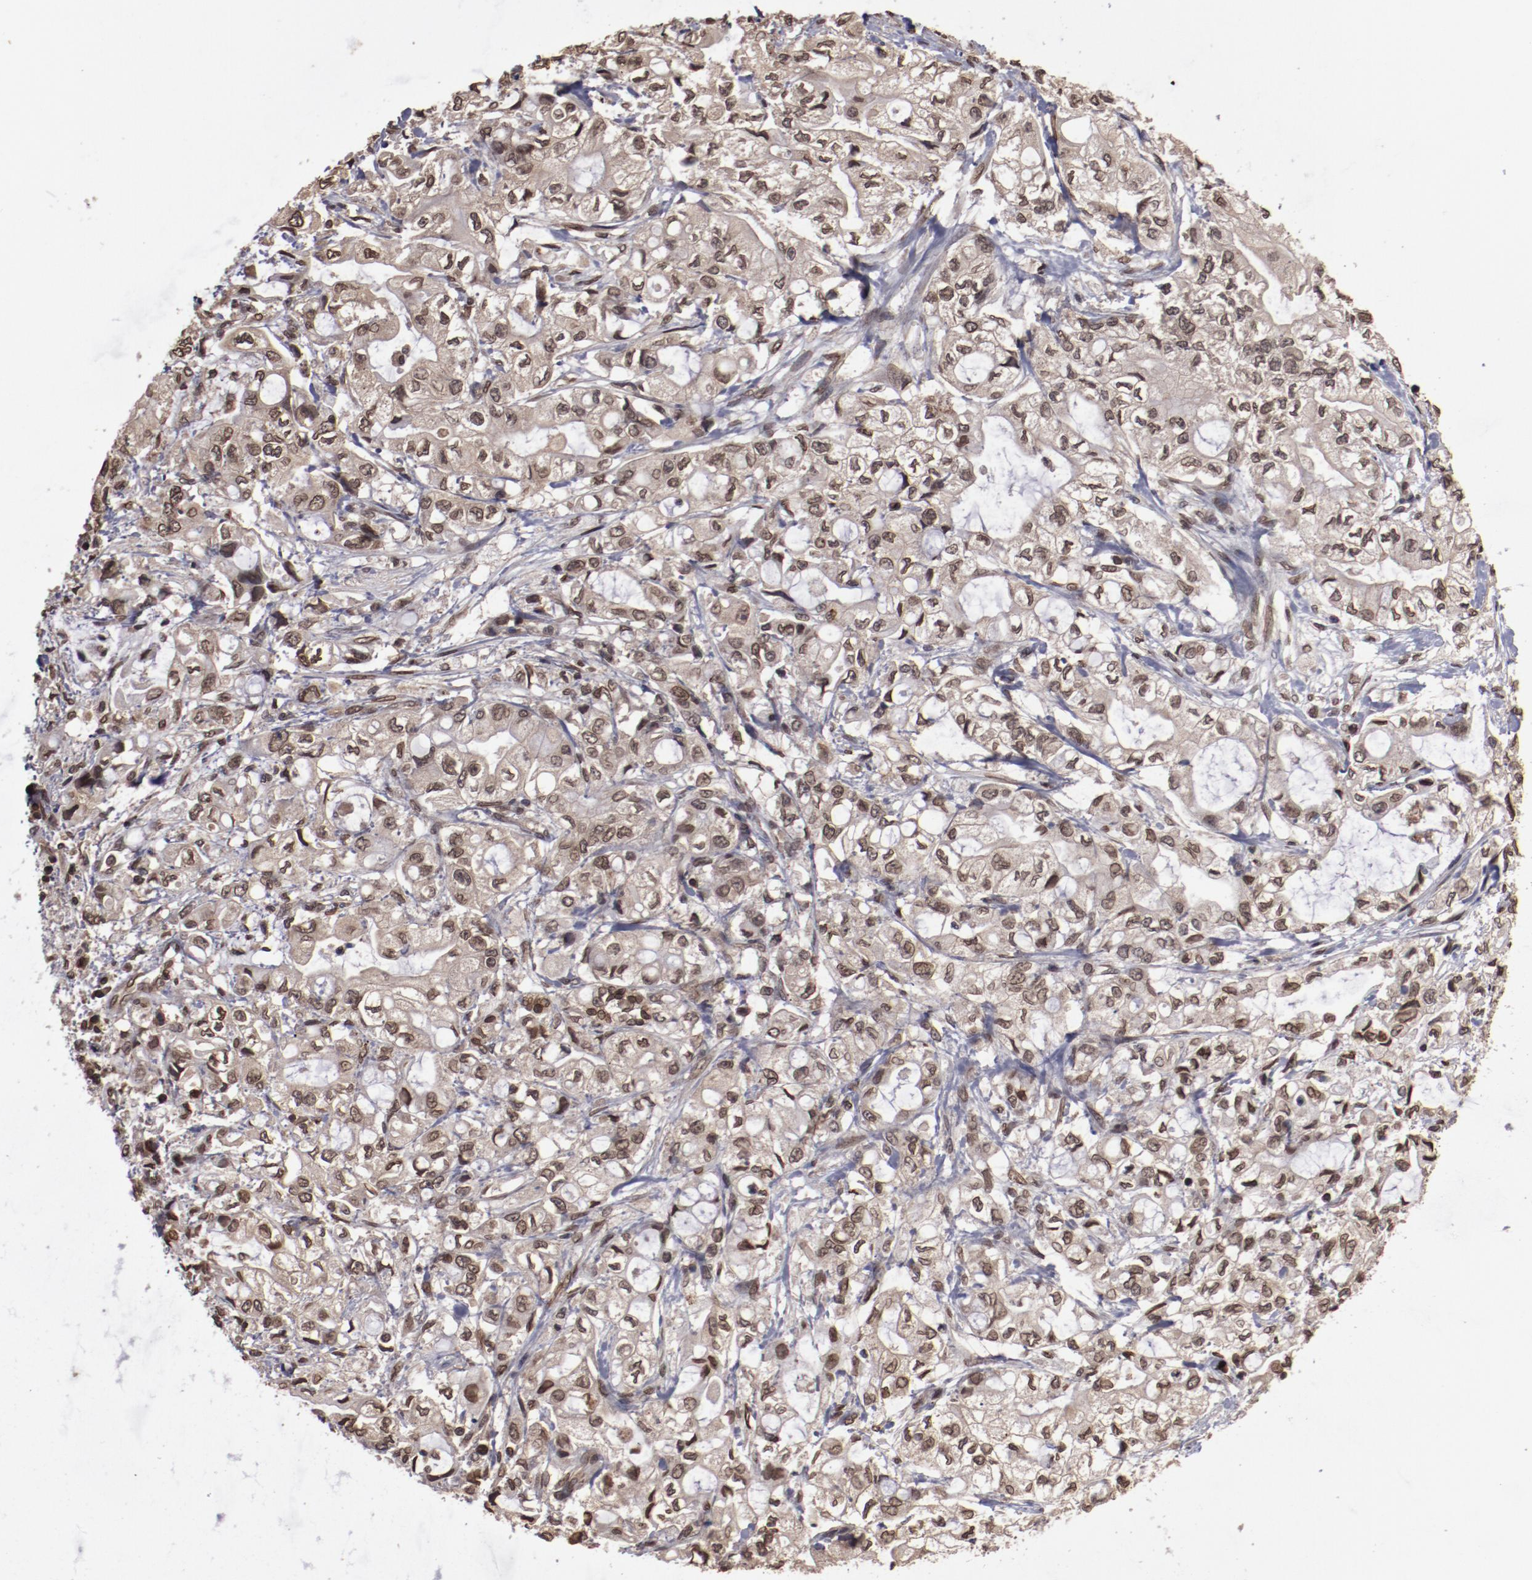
{"staining": {"intensity": "moderate", "quantity": ">75%", "location": "nuclear"}, "tissue": "pancreatic cancer", "cell_type": "Tumor cells", "image_type": "cancer", "snomed": [{"axis": "morphology", "description": "Adenocarcinoma, NOS"}, {"axis": "topography", "description": "Pancreas"}], "caption": "Protein expression by immunohistochemistry reveals moderate nuclear positivity in about >75% of tumor cells in pancreatic adenocarcinoma.", "gene": "AKT1", "patient": {"sex": "male", "age": 79}}